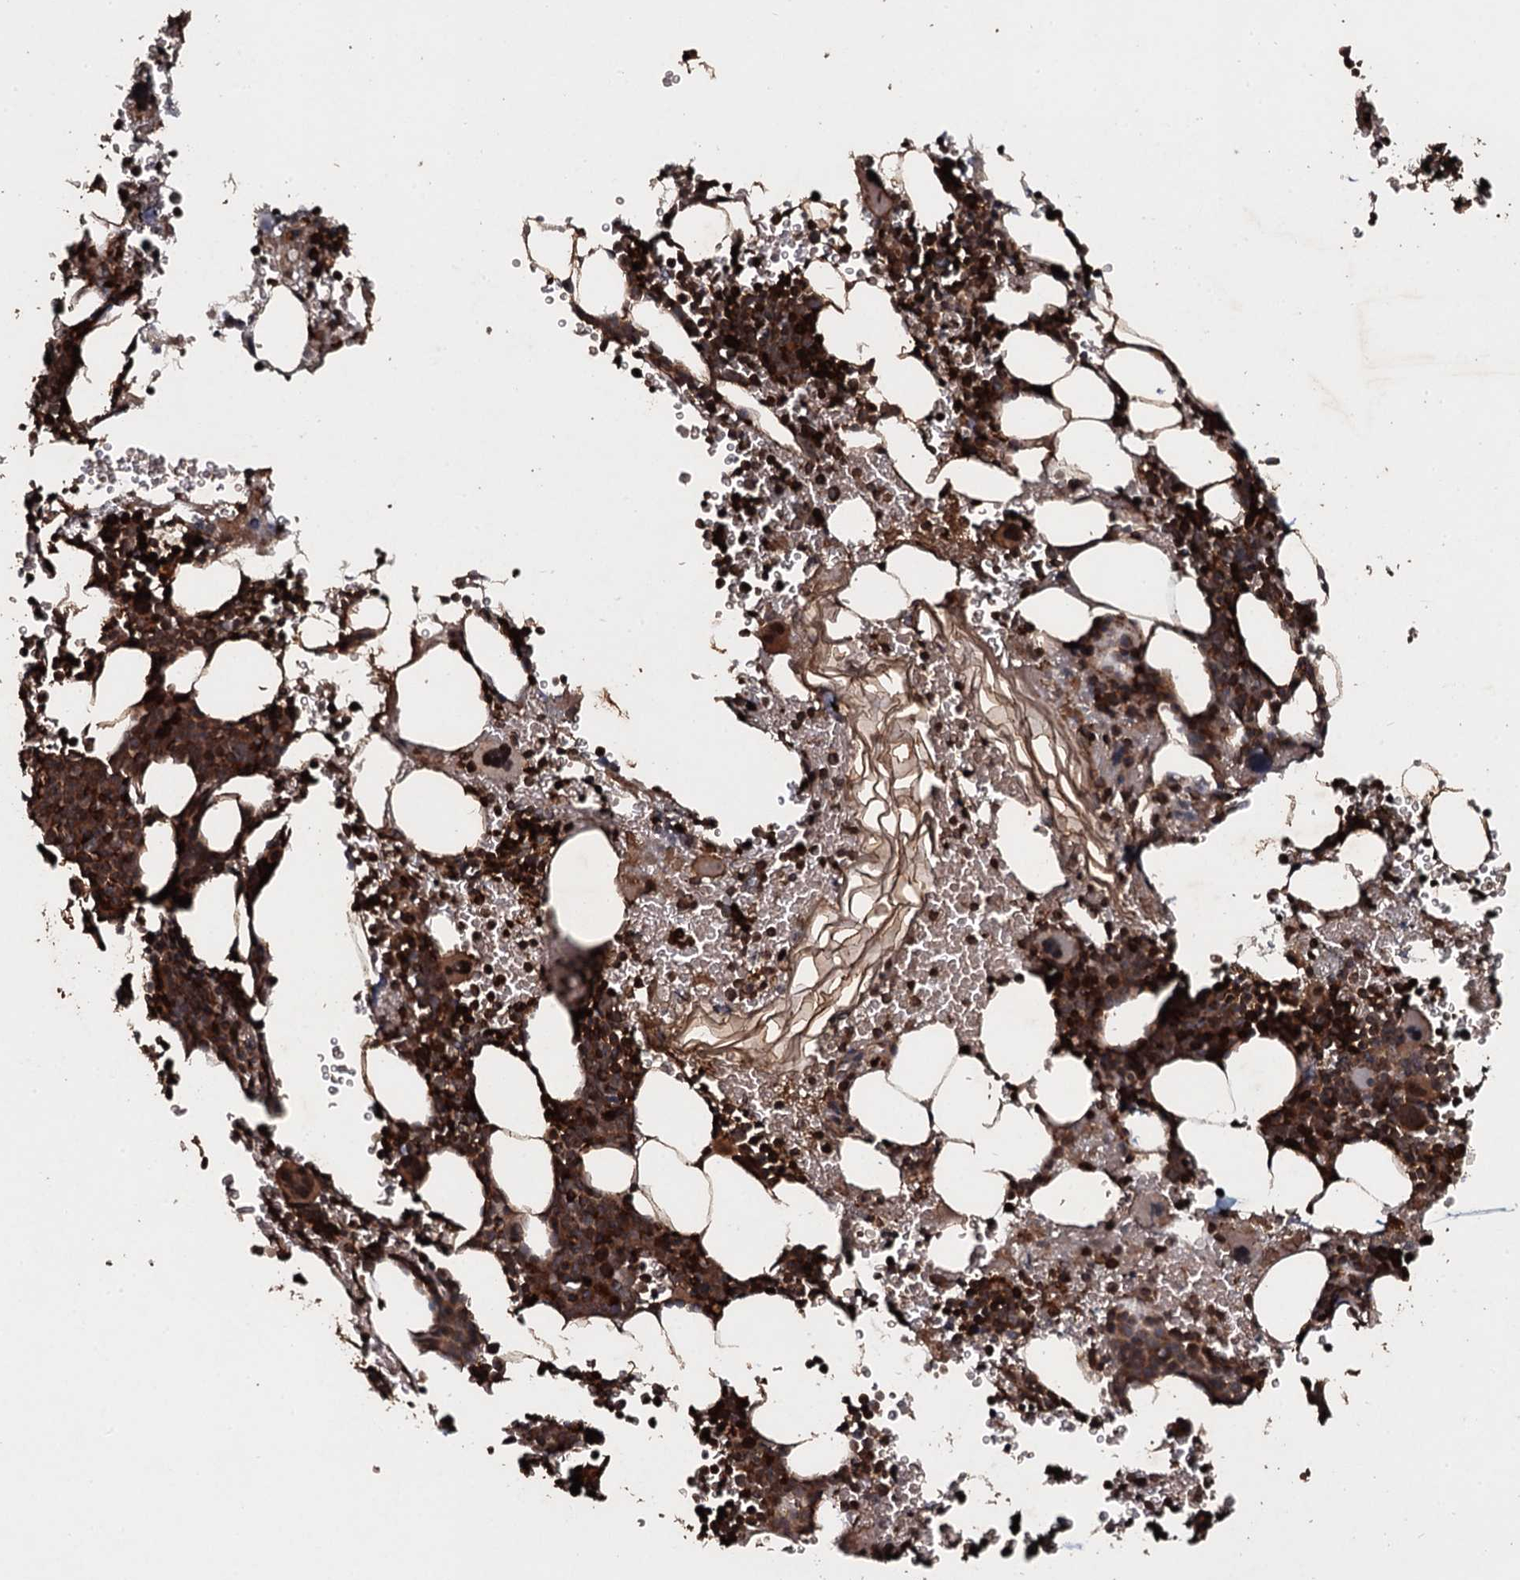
{"staining": {"intensity": "strong", "quantity": ">75%", "location": "cytoplasmic/membranous"}, "tissue": "bone marrow", "cell_type": "Hematopoietic cells", "image_type": "normal", "snomed": [{"axis": "morphology", "description": "Normal tissue, NOS"}, {"axis": "topography", "description": "Bone marrow"}], "caption": "Hematopoietic cells exhibit strong cytoplasmic/membranous staining in about >75% of cells in benign bone marrow.", "gene": "ADGRG3", "patient": {"sex": "male", "age": 41}}